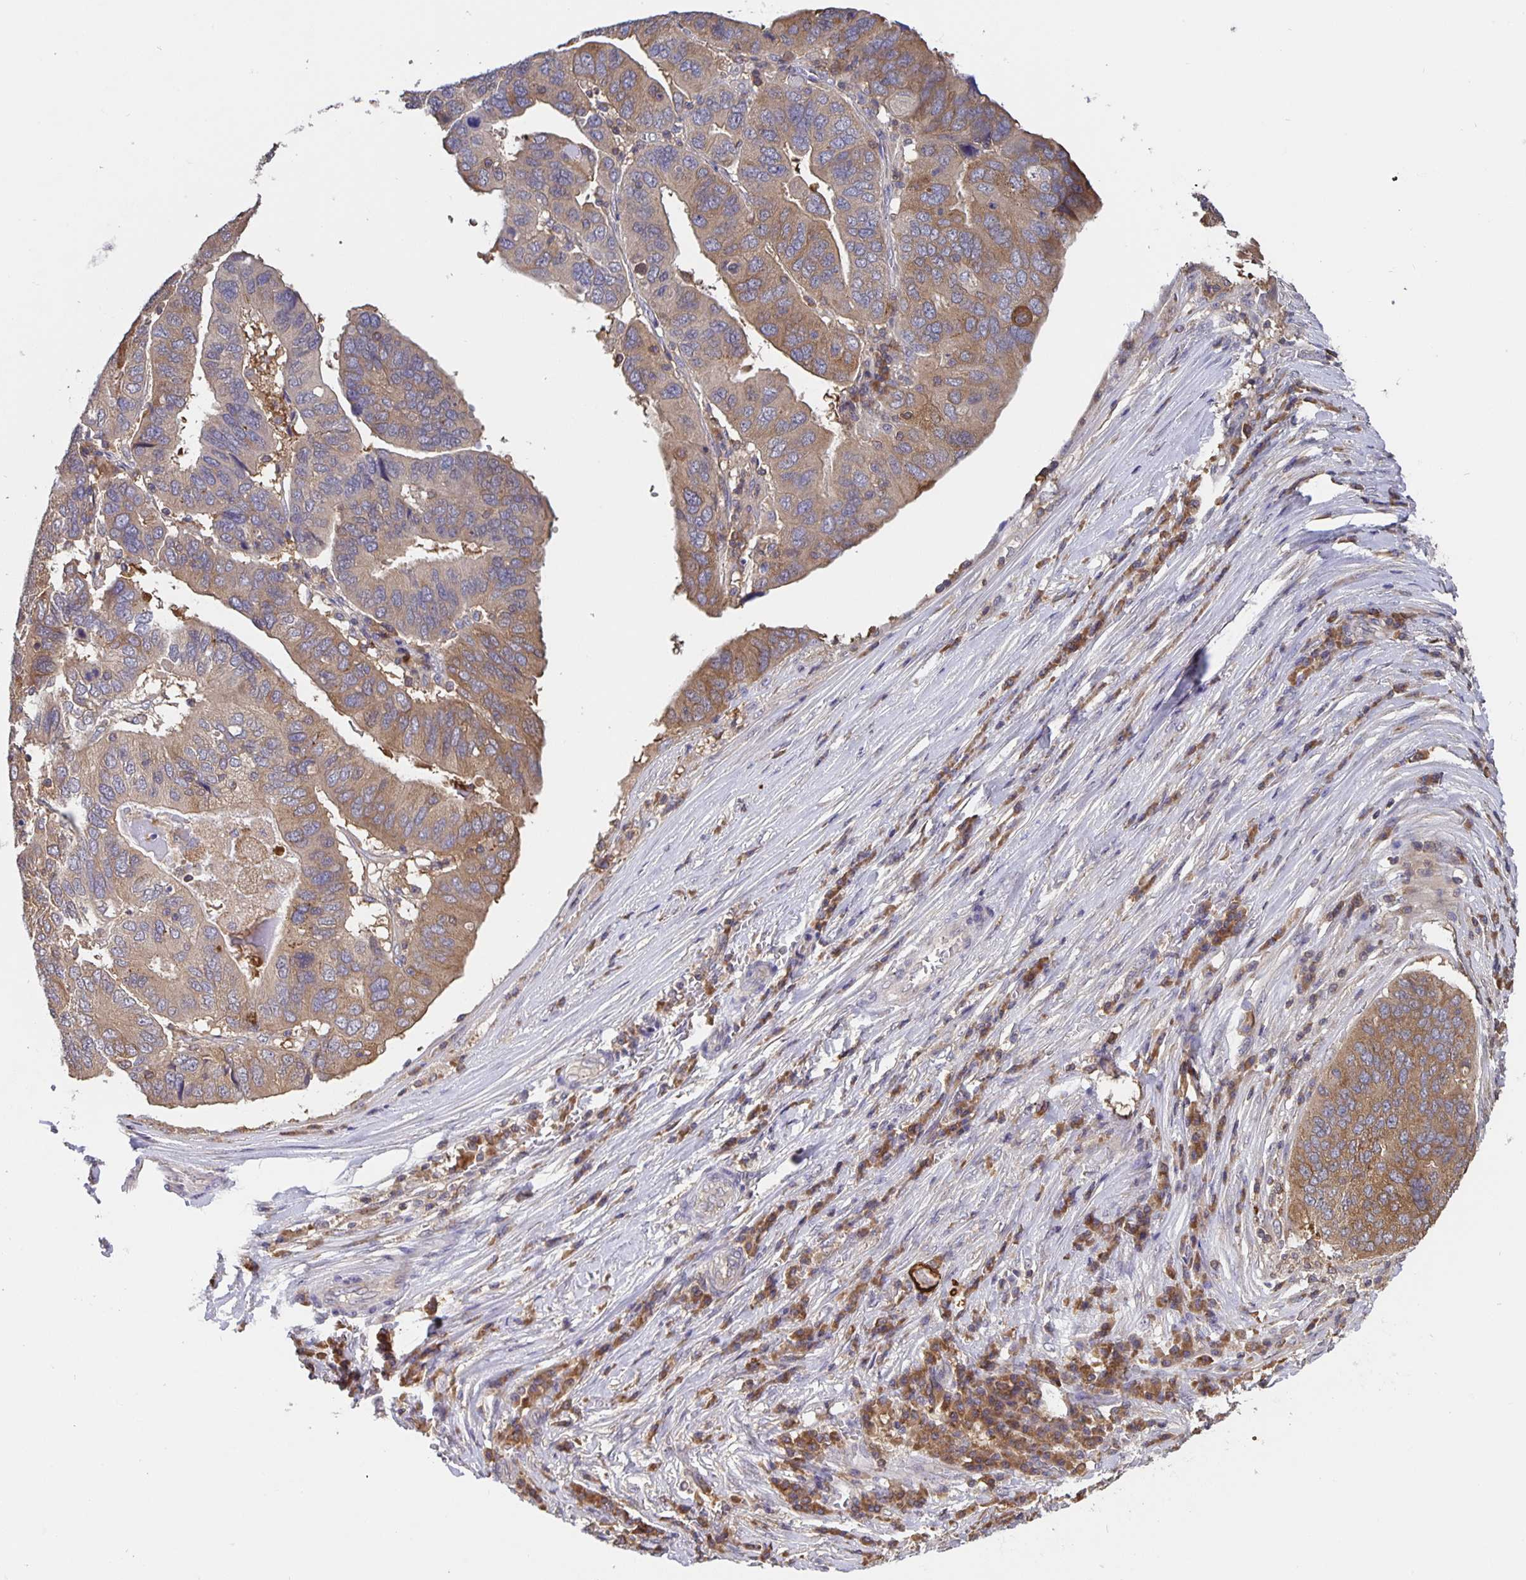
{"staining": {"intensity": "moderate", "quantity": ">75%", "location": "cytoplasmic/membranous"}, "tissue": "ovarian cancer", "cell_type": "Tumor cells", "image_type": "cancer", "snomed": [{"axis": "morphology", "description": "Cystadenocarcinoma, serous, NOS"}, {"axis": "topography", "description": "Ovary"}], "caption": "The immunohistochemical stain shows moderate cytoplasmic/membranous positivity in tumor cells of ovarian serous cystadenocarcinoma tissue.", "gene": "FEM1C", "patient": {"sex": "female", "age": 79}}